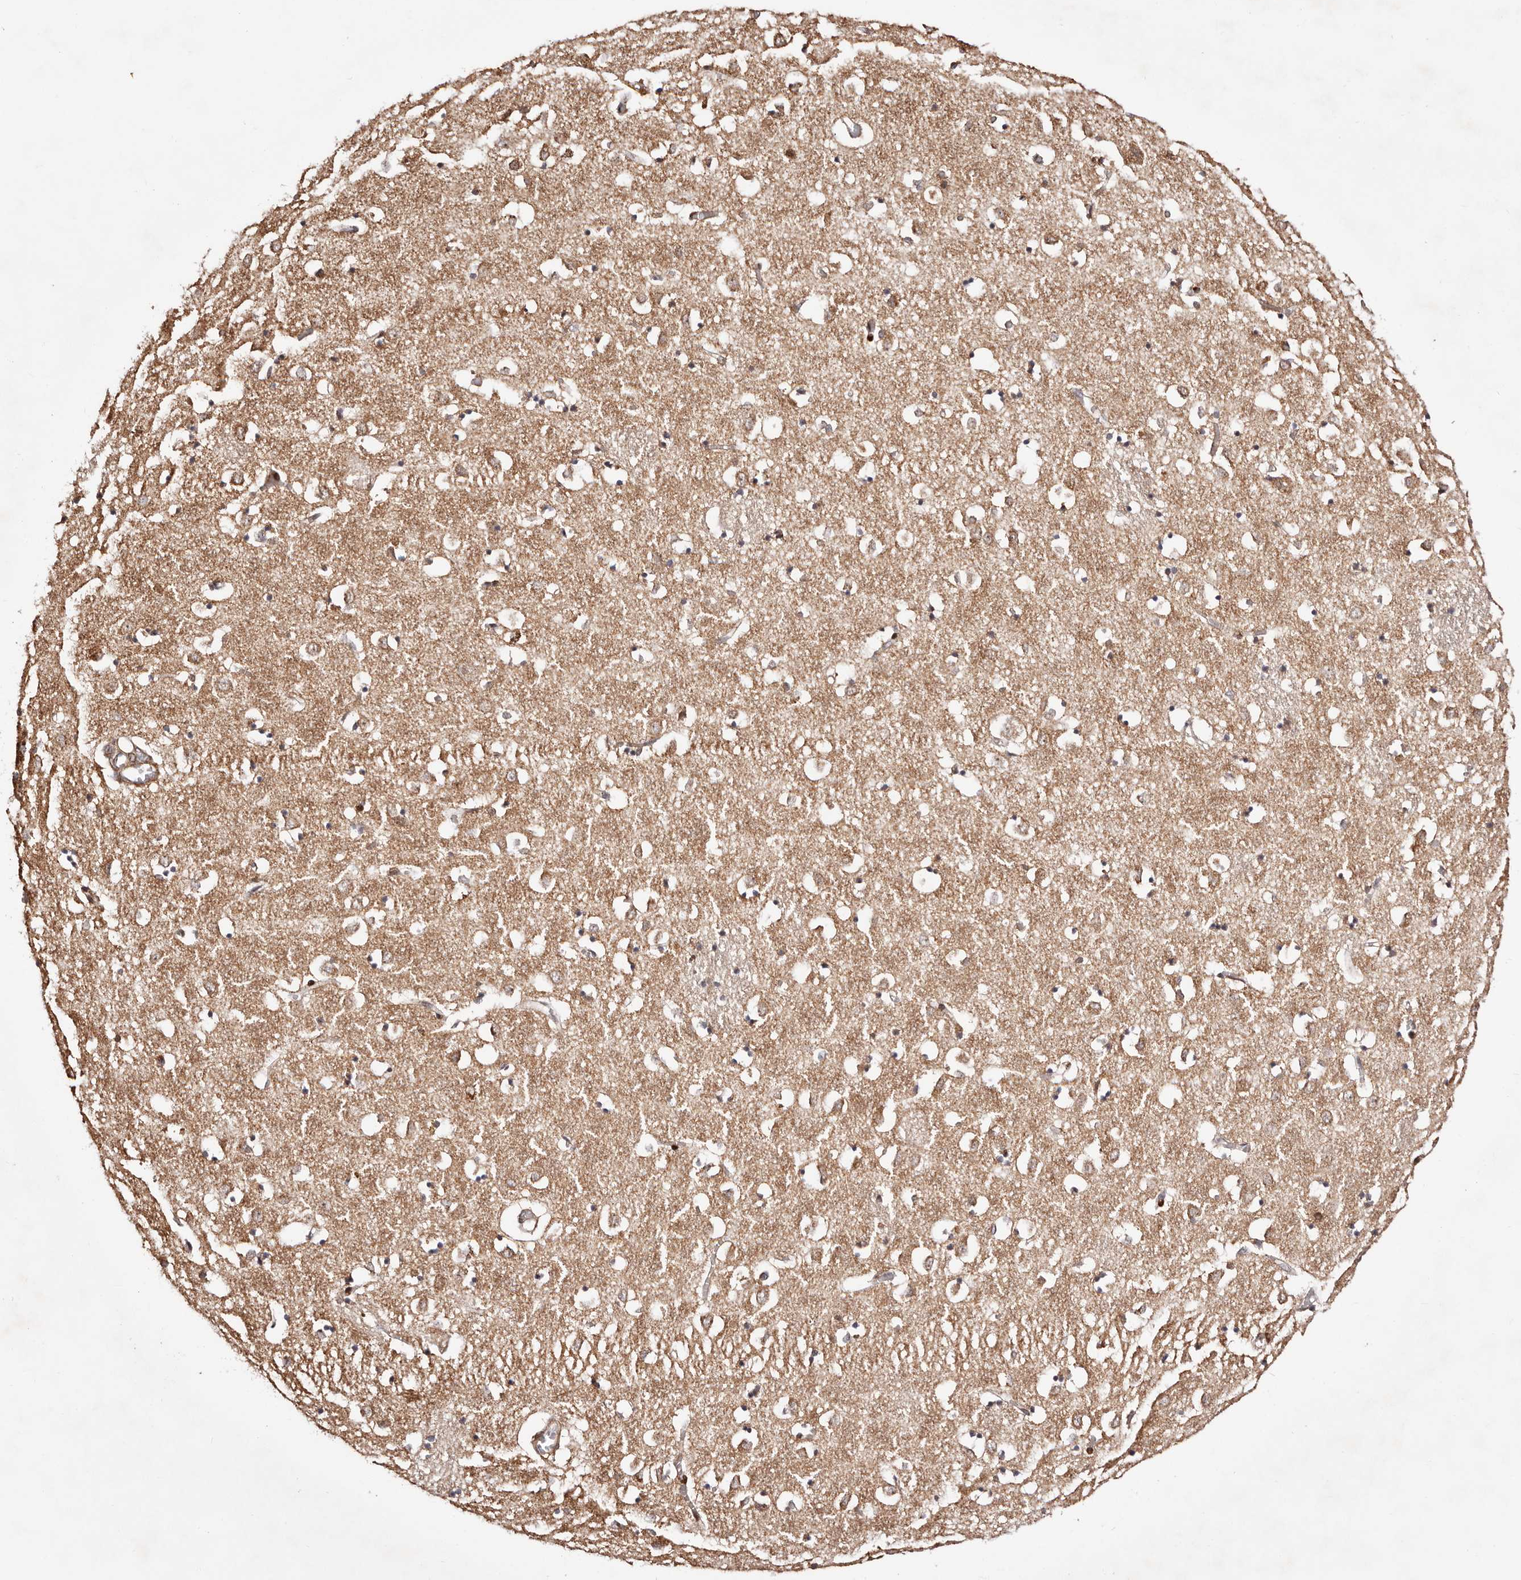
{"staining": {"intensity": "weak", "quantity": "25%-75%", "location": "cytoplasmic/membranous"}, "tissue": "caudate", "cell_type": "Glial cells", "image_type": "normal", "snomed": [{"axis": "morphology", "description": "Normal tissue, NOS"}, {"axis": "topography", "description": "Lateral ventricle wall"}], "caption": "A brown stain labels weak cytoplasmic/membranous expression of a protein in glial cells of normal caudate.", "gene": "HIVEP3", "patient": {"sex": "male", "age": 70}}